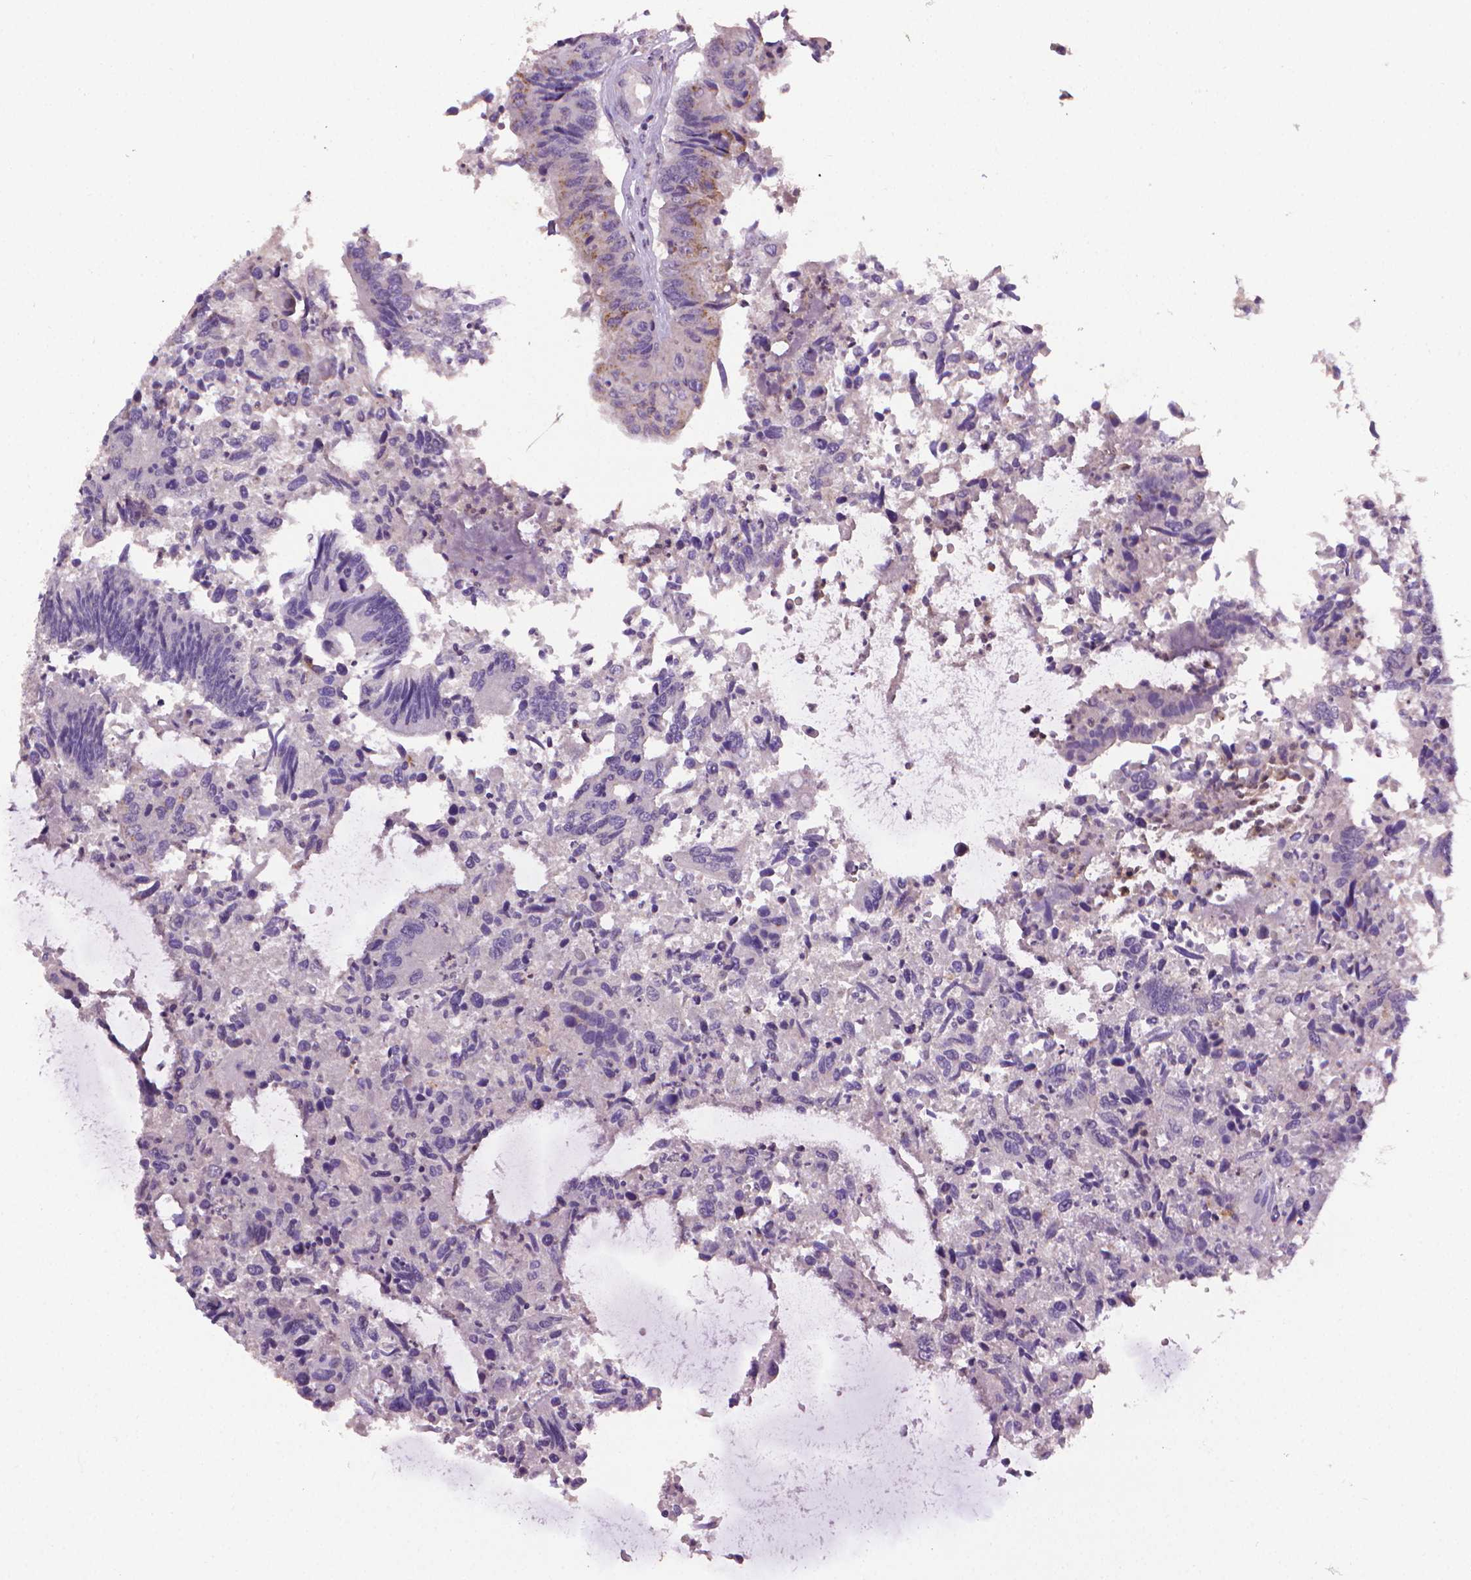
{"staining": {"intensity": "negative", "quantity": "none", "location": "none"}, "tissue": "colorectal cancer", "cell_type": "Tumor cells", "image_type": "cancer", "snomed": [{"axis": "morphology", "description": "Adenocarcinoma, NOS"}, {"axis": "topography", "description": "Colon"}], "caption": "Protein analysis of colorectal adenocarcinoma demonstrates no significant staining in tumor cells. (Stains: DAB IHC with hematoxylin counter stain, Microscopy: brightfield microscopy at high magnification).", "gene": "CDKN2D", "patient": {"sex": "female", "age": 67}}